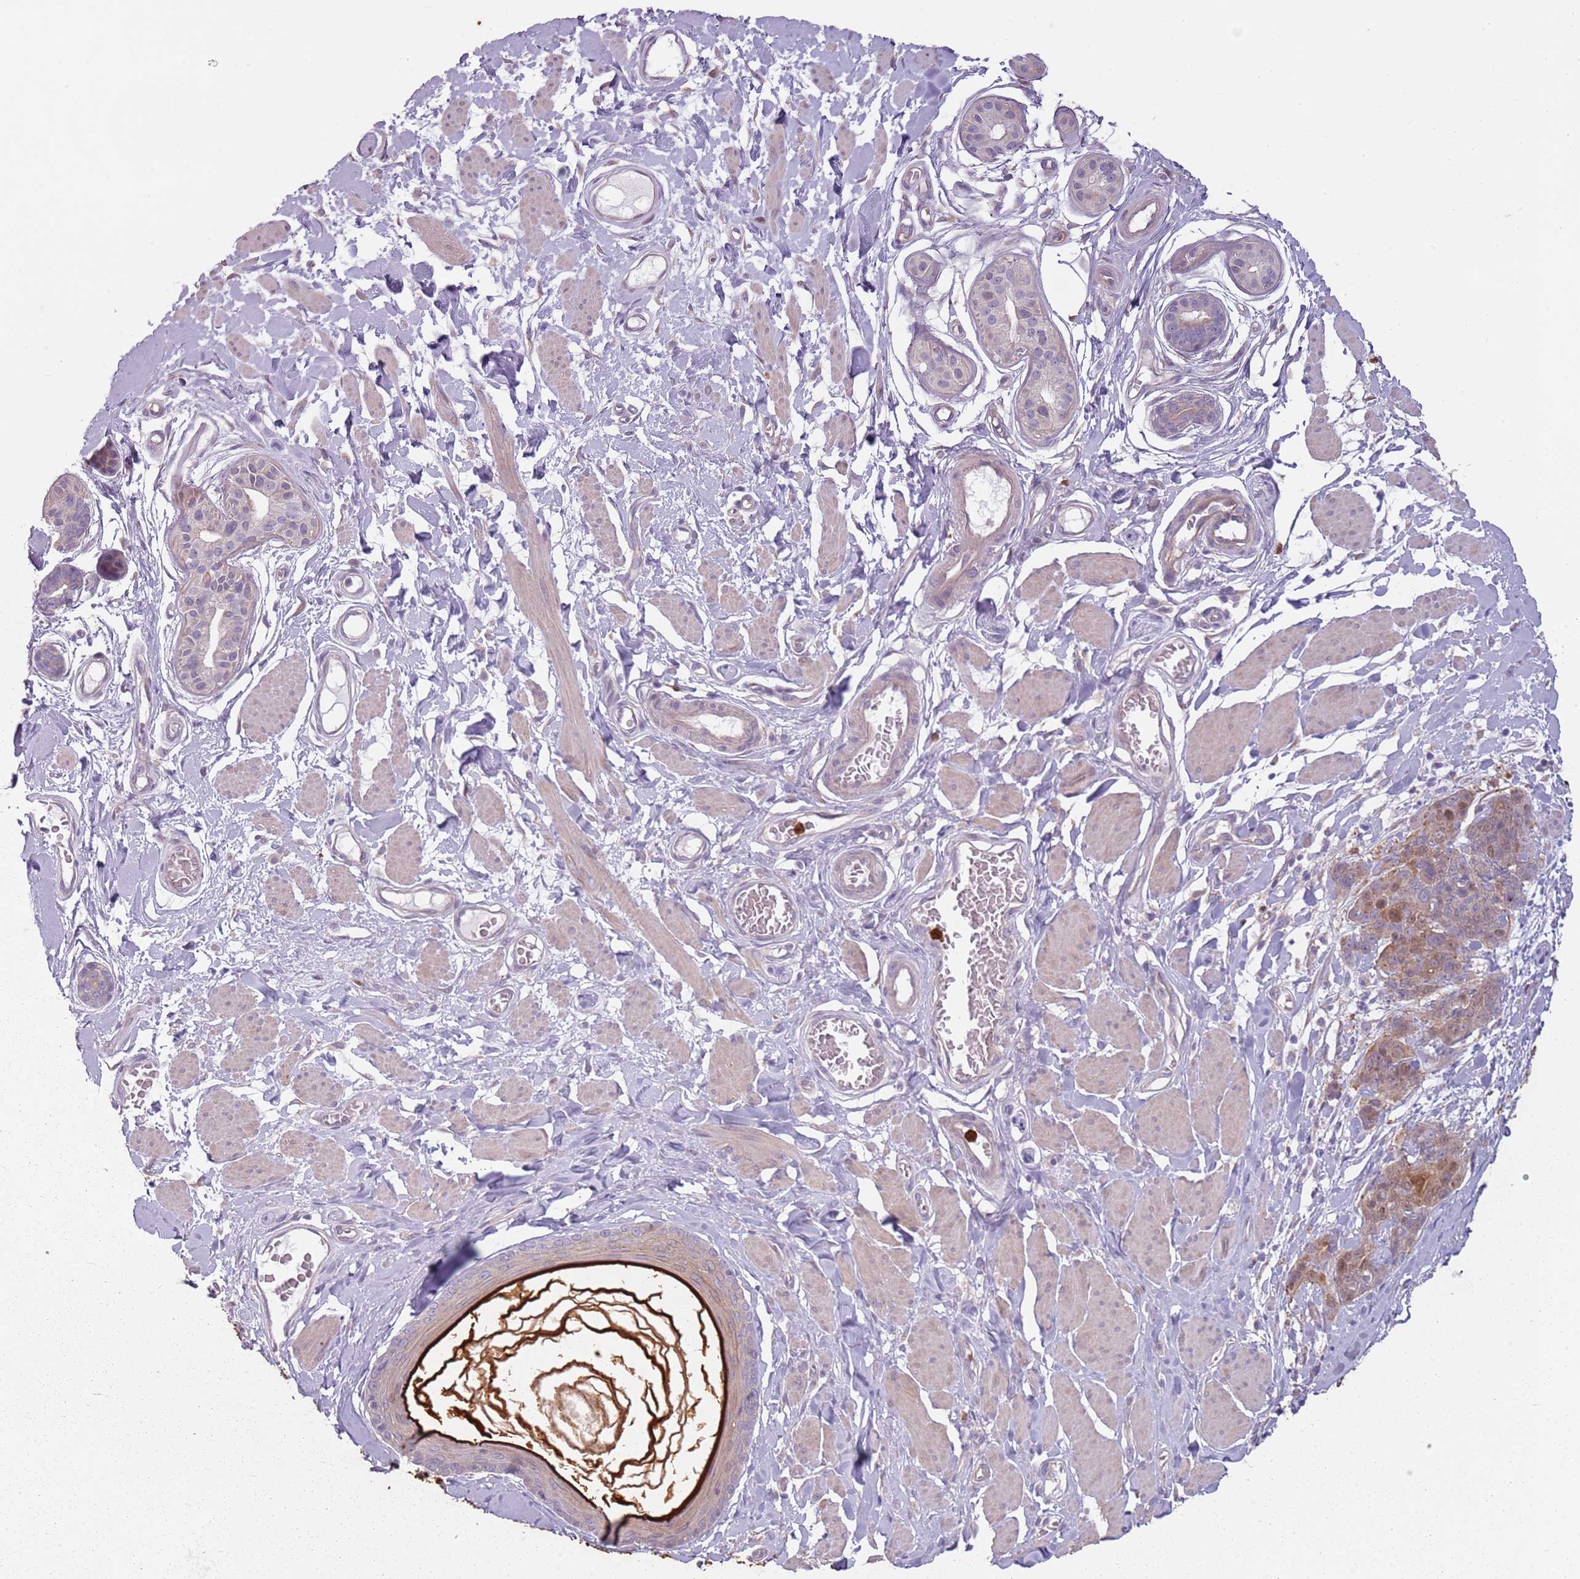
{"staining": {"intensity": "moderate", "quantity": "25%-75%", "location": "cytoplasmic/membranous,nuclear"}, "tissue": "skin cancer", "cell_type": "Tumor cells", "image_type": "cancer", "snomed": [{"axis": "morphology", "description": "Squamous cell carcinoma, NOS"}, {"axis": "topography", "description": "Skin"}, {"axis": "topography", "description": "Vulva"}], "caption": "Immunohistochemical staining of squamous cell carcinoma (skin) displays medium levels of moderate cytoplasmic/membranous and nuclear positivity in about 25%-75% of tumor cells.", "gene": "SPAG4", "patient": {"sex": "female", "age": 85}}